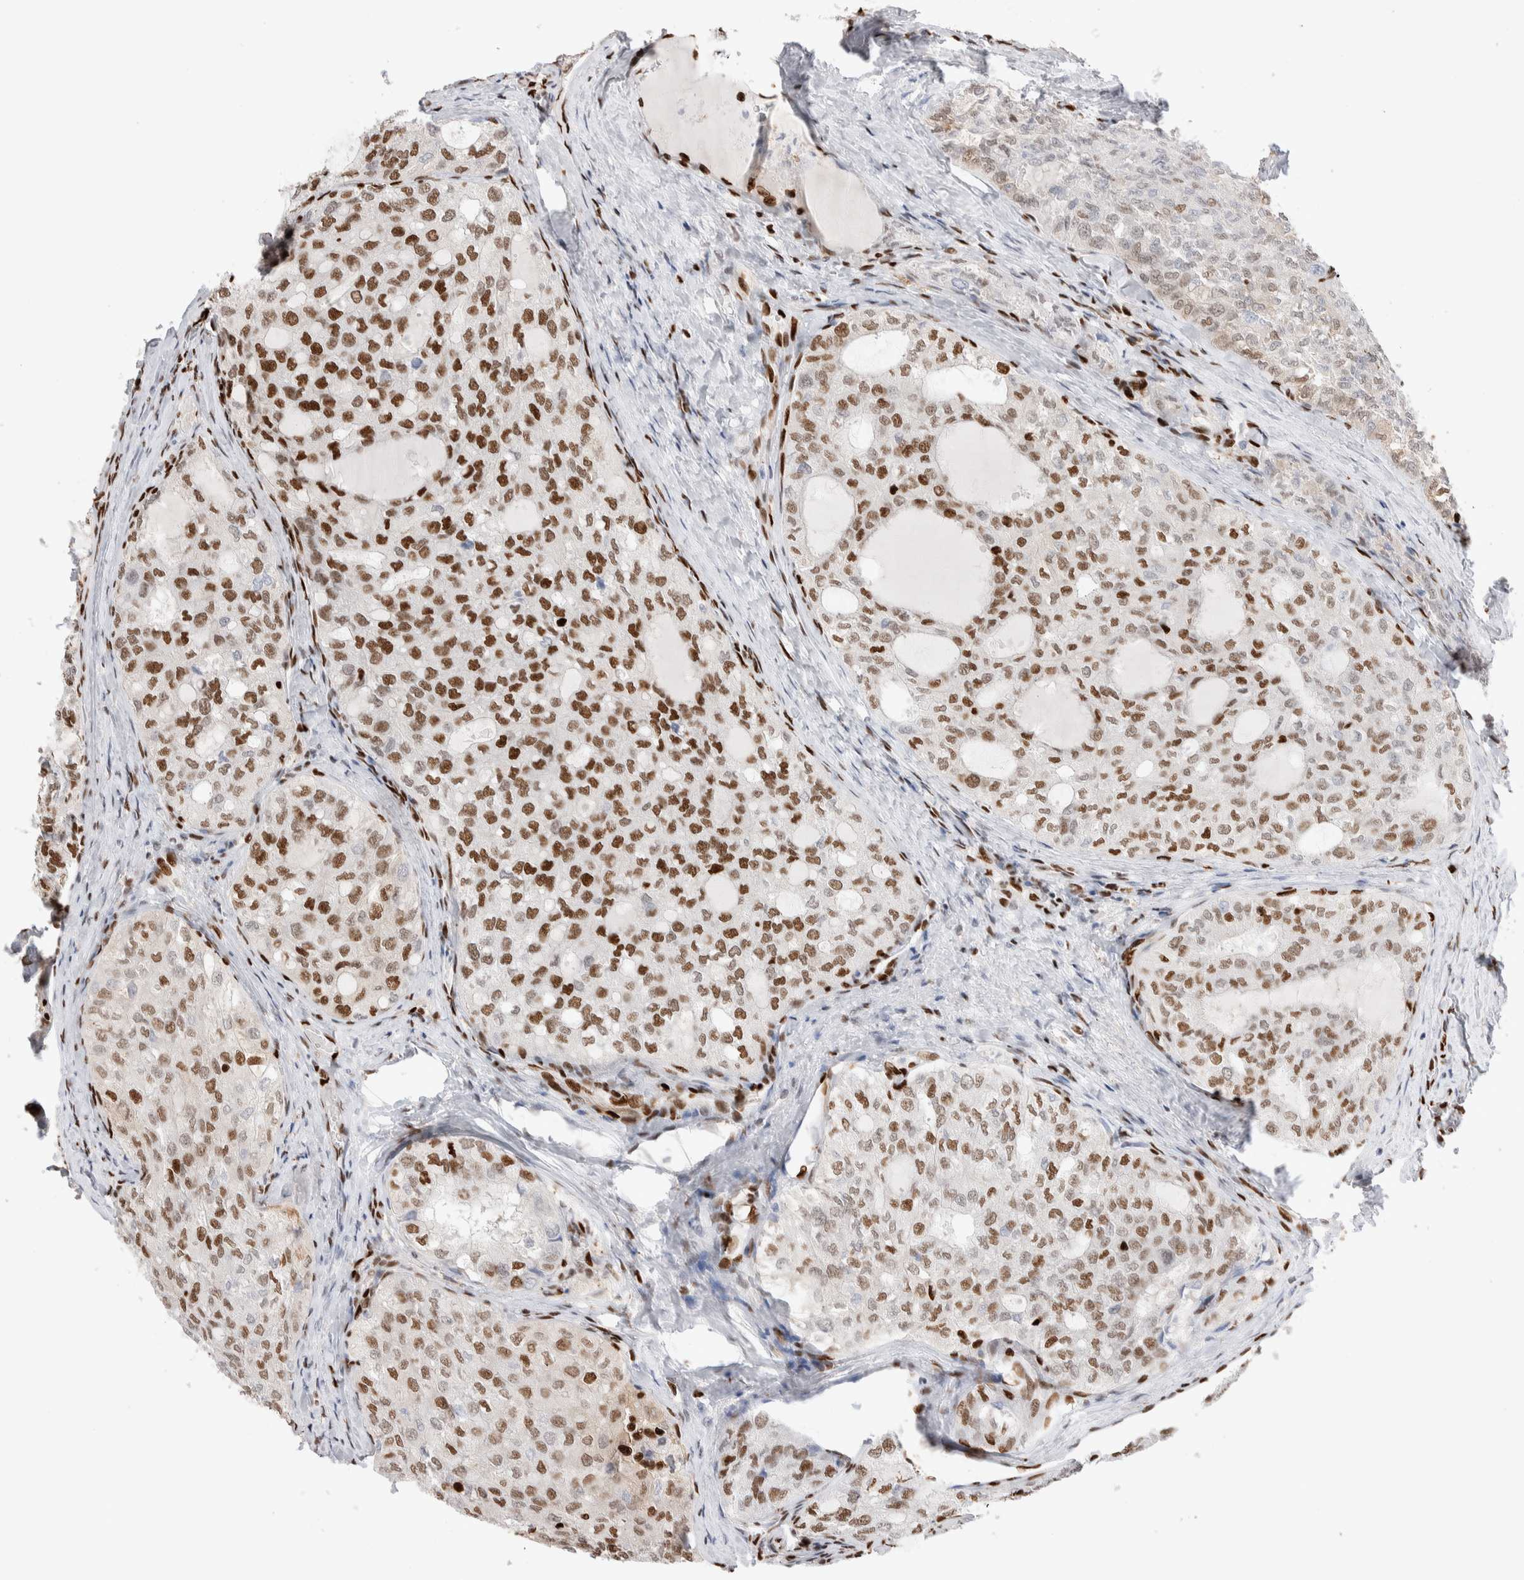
{"staining": {"intensity": "strong", "quantity": "25%-75%", "location": "nuclear"}, "tissue": "thyroid cancer", "cell_type": "Tumor cells", "image_type": "cancer", "snomed": [{"axis": "morphology", "description": "Follicular adenoma carcinoma, NOS"}, {"axis": "topography", "description": "Thyroid gland"}], "caption": "Approximately 25%-75% of tumor cells in thyroid cancer (follicular adenoma carcinoma) reveal strong nuclear protein staining as visualized by brown immunohistochemical staining.", "gene": "RNASEK-C17orf49", "patient": {"sex": "male", "age": 75}}